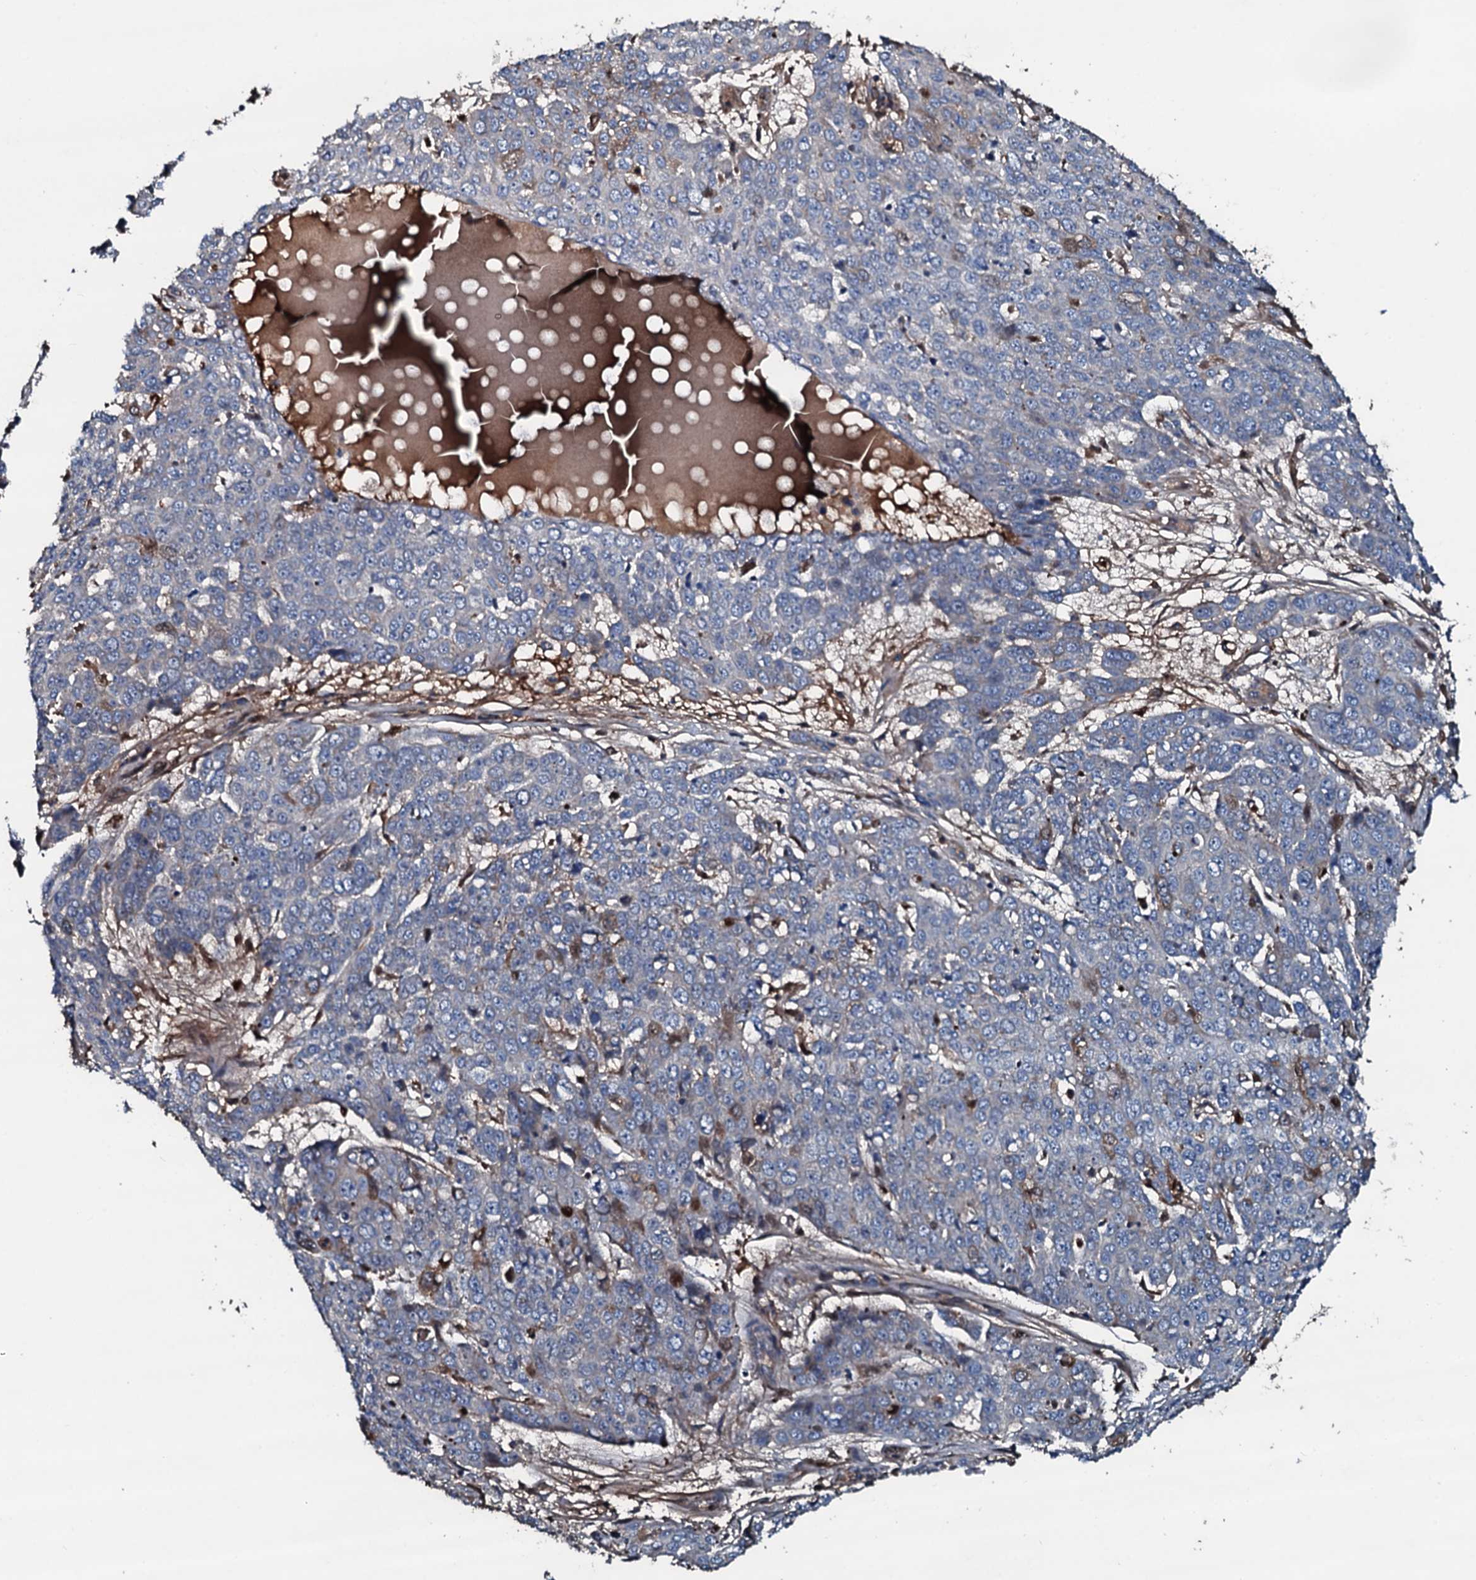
{"staining": {"intensity": "negative", "quantity": "none", "location": "none"}, "tissue": "skin cancer", "cell_type": "Tumor cells", "image_type": "cancer", "snomed": [{"axis": "morphology", "description": "Squamous cell carcinoma, NOS"}, {"axis": "topography", "description": "Skin"}], "caption": "High power microscopy photomicrograph of an IHC micrograph of squamous cell carcinoma (skin), revealing no significant expression in tumor cells.", "gene": "AARS1", "patient": {"sex": "male", "age": 71}}